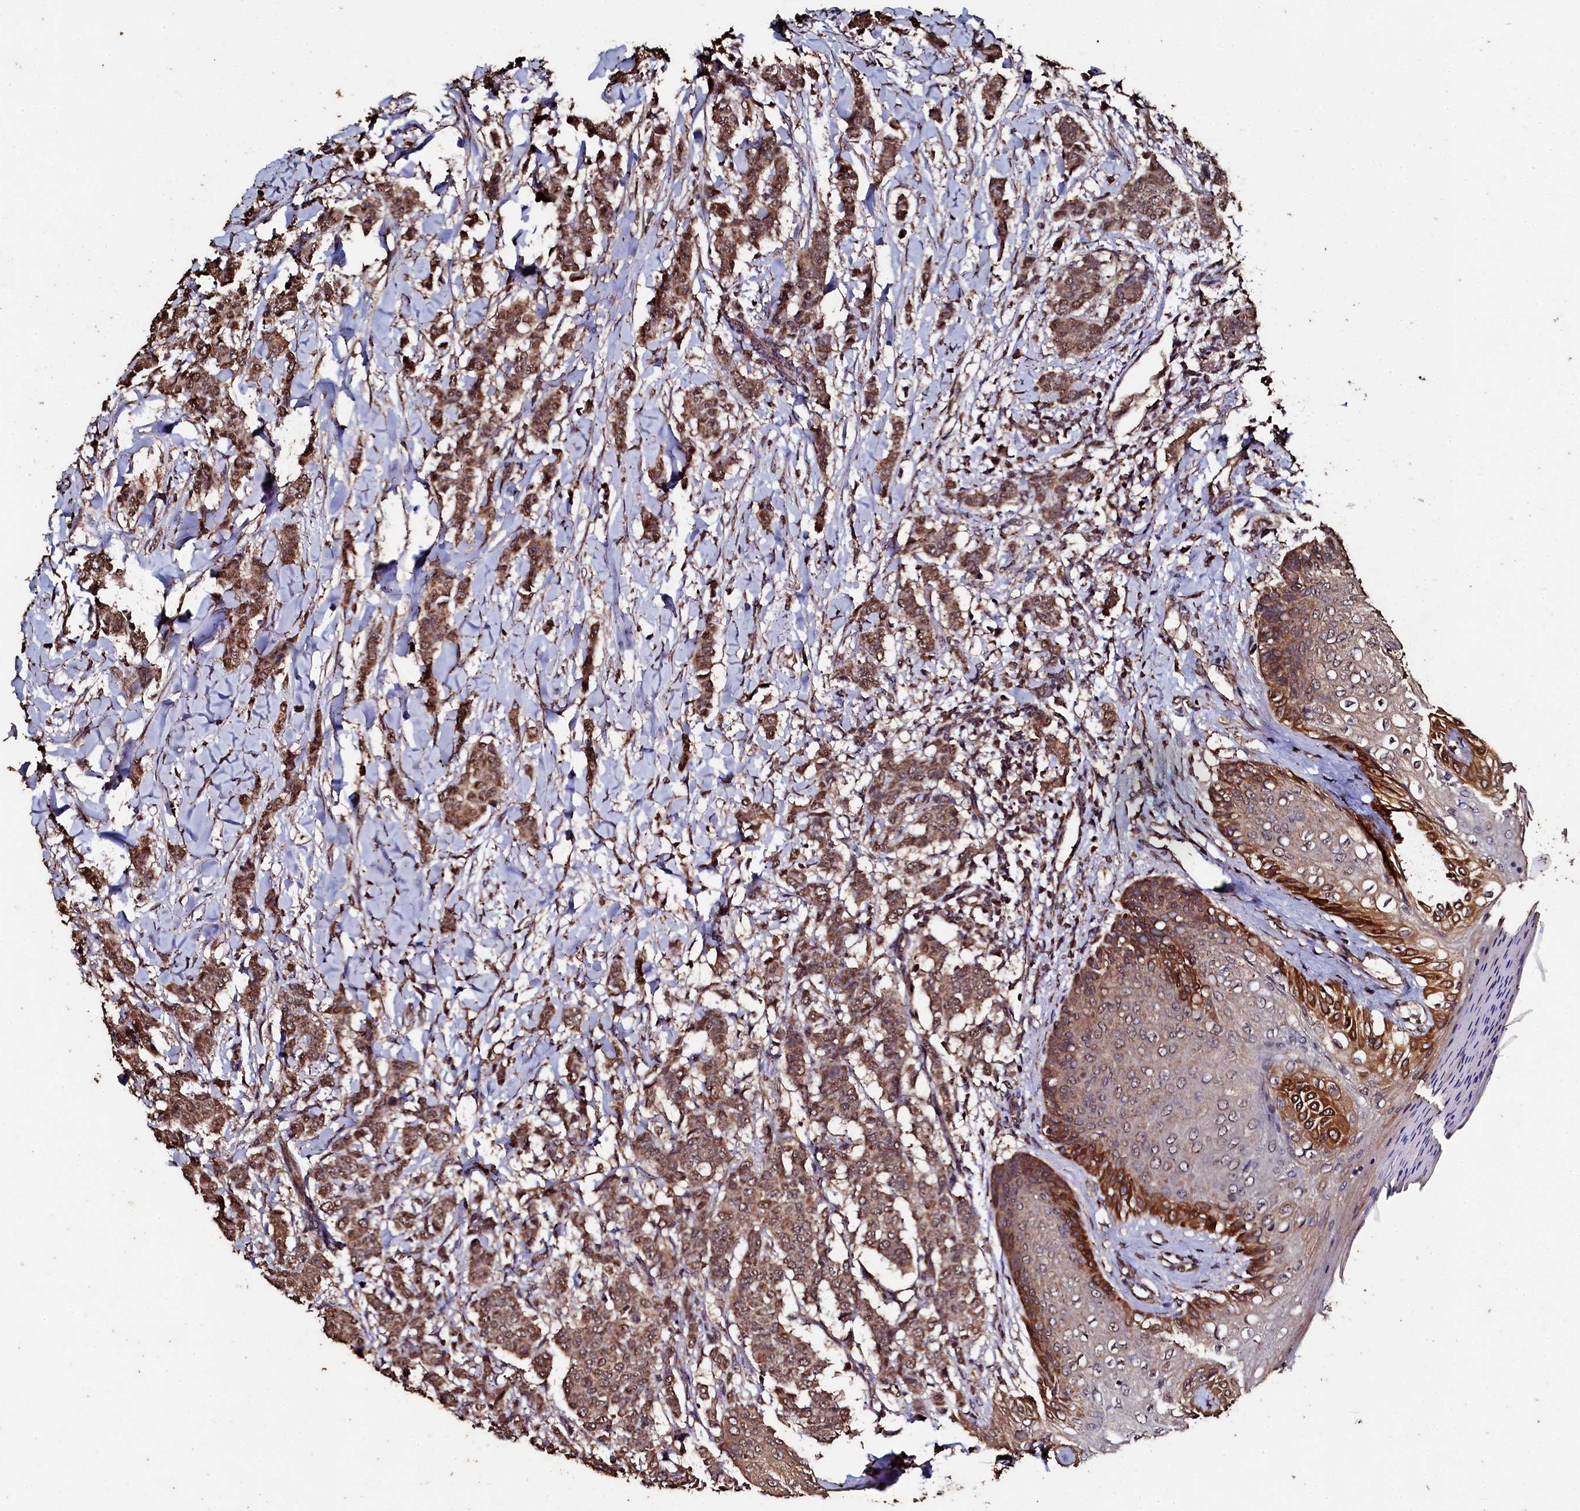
{"staining": {"intensity": "moderate", "quantity": ">75%", "location": "cytoplasmic/membranous,nuclear"}, "tissue": "breast cancer", "cell_type": "Tumor cells", "image_type": "cancer", "snomed": [{"axis": "morphology", "description": "Duct carcinoma"}, {"axis": "topography", "description": "Breast"}], "caption": "Tumor cells show medium levels of moderate cytoplasmic/membranous and nuclear staining in approximately >75% of cells in human breast cancer. The protein is stained brown, and the nuclei are stained in blue (DAB (3,3'-diaminobenzidine) IHC with brightfield microscopy, high magnification).", "gene": "FAAP24", "patient": {"sex": "female", "age": 40}}